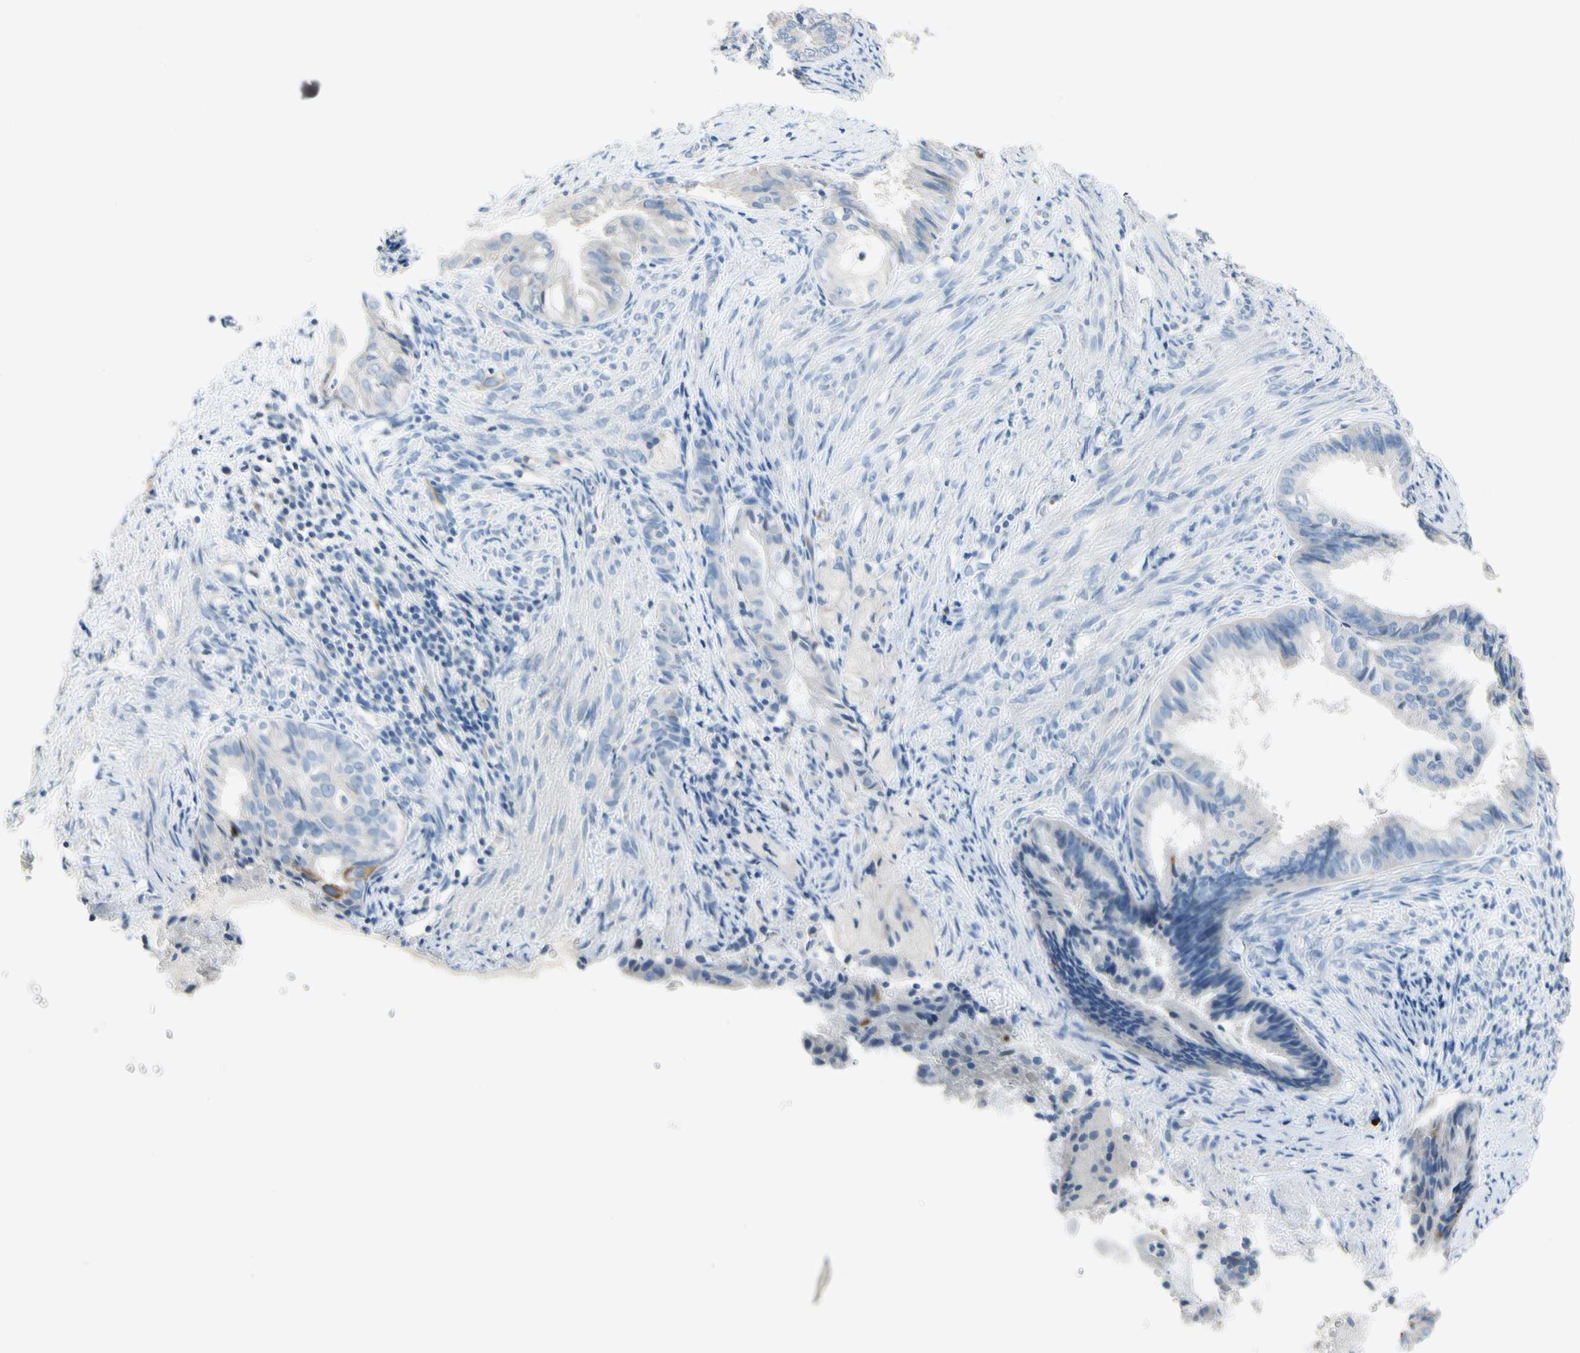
{"staining": {"intensity": "negative", "quantity": "none", "location": "none"}, "tissue": "endometrial cancer", "cell_type": "Tumor cells", "image_type": "cancer", "snomed": [{"axis": "morphology", "description": "Adenocarcinoma, NOS"}, {"axis": "topography", "description": "Endometrium"}], "caption": "Micrograph shows no protein positivity in tumor cells of endometrial cancer (adenocarcinoma) tissue.", "gene": "CKAP2", "patient": {"sex": "female", "age": 86}}